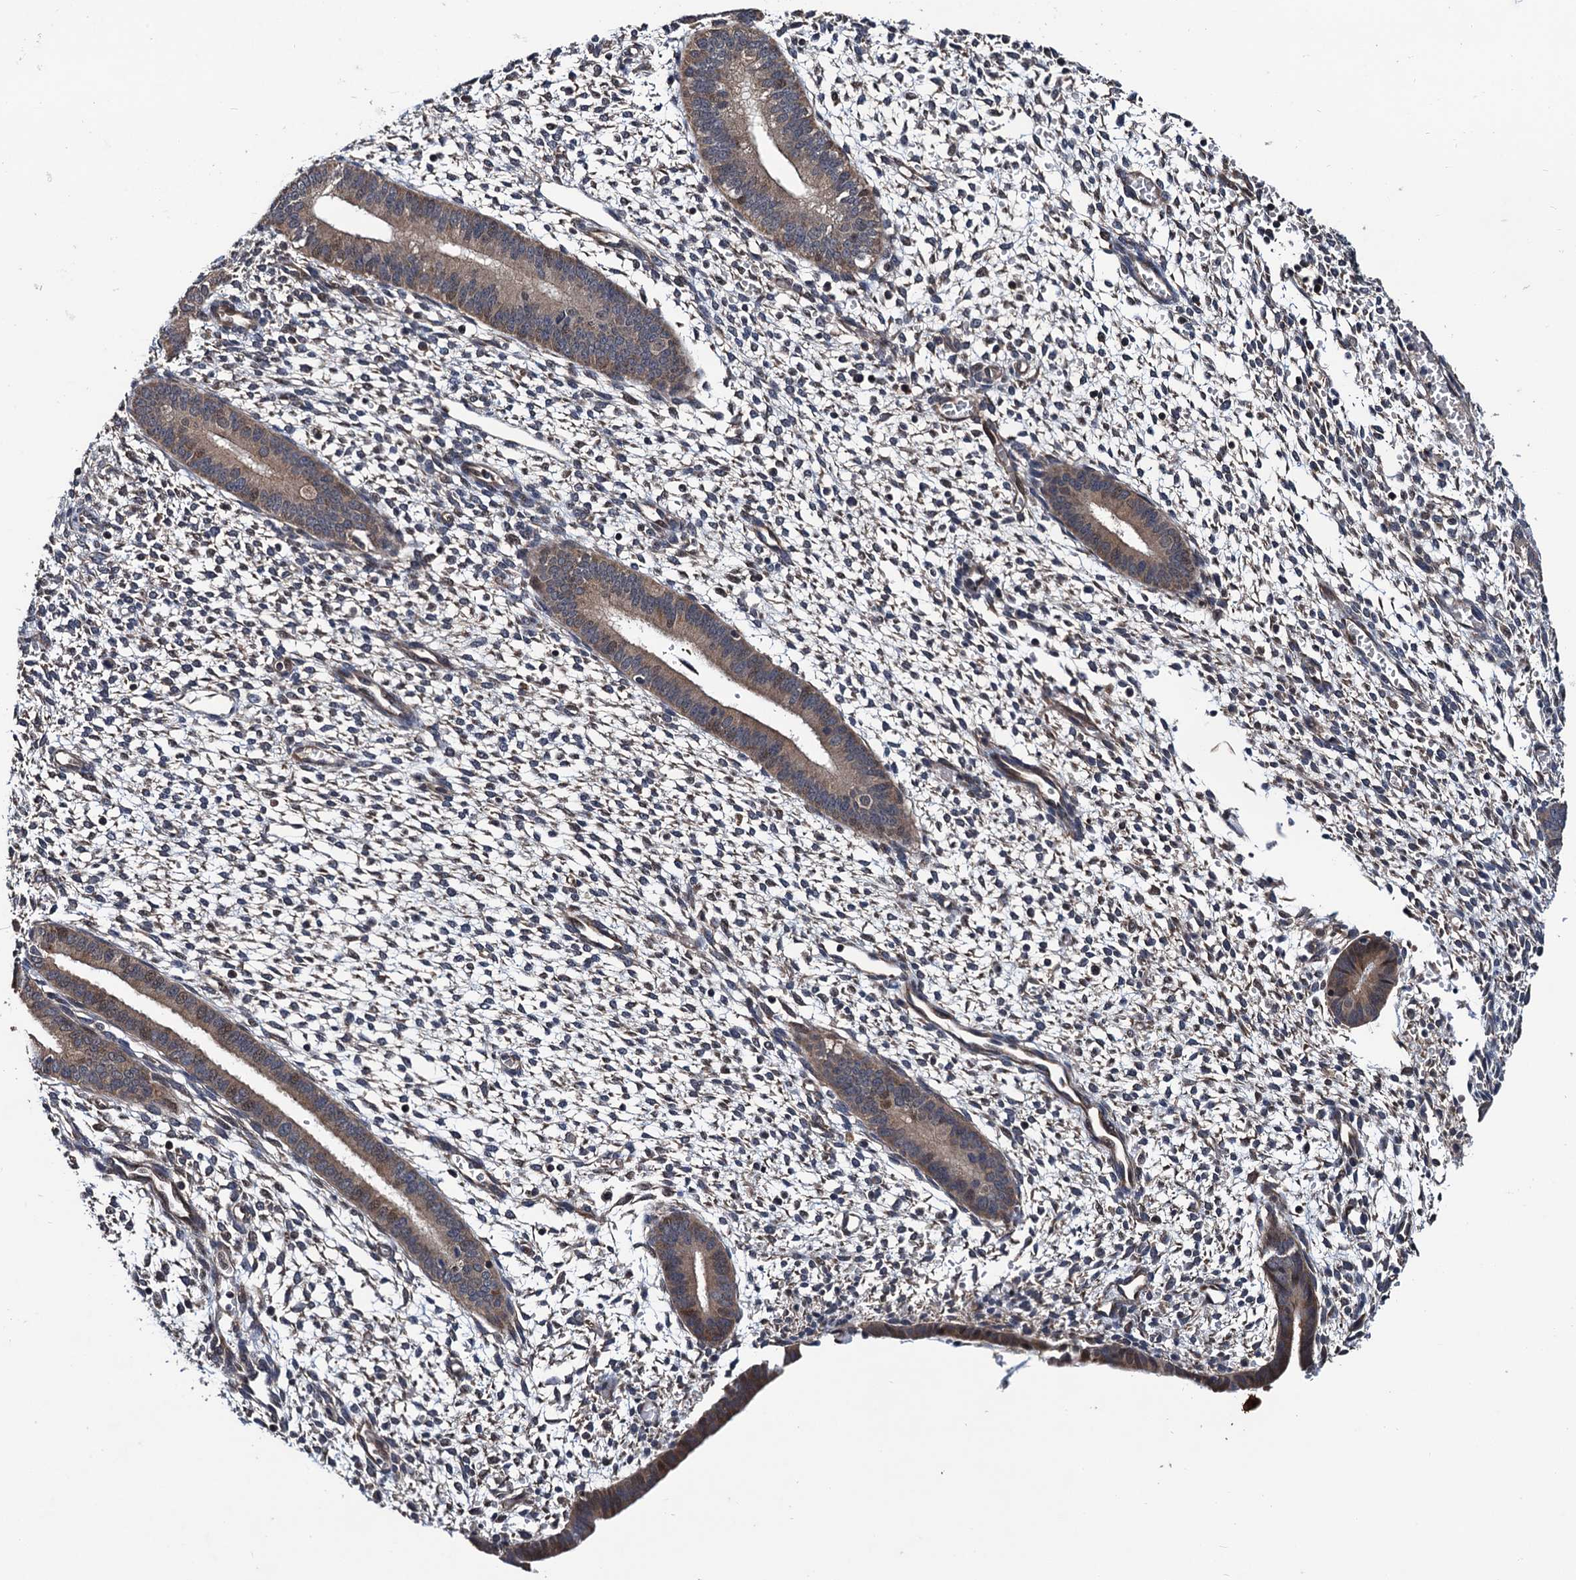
{"staining": {"intensity": "negative", "quantity": "none", "location": "none"}, "tissue": "endometrium", "cell_type": "Cells in endometrial stroma", "image_type": "normal", "snomed": [{"axis": "morphology", "description": "Normal tissue, NOS"}, {"axis": "topography", "description": "Endometrium"}], "caption": "Histopathology image shows no protein positivity in cells in endometrial stroma of benign endometrium.", "gene": "NAA16", "patient": {"sex": "female", "age": 46}}